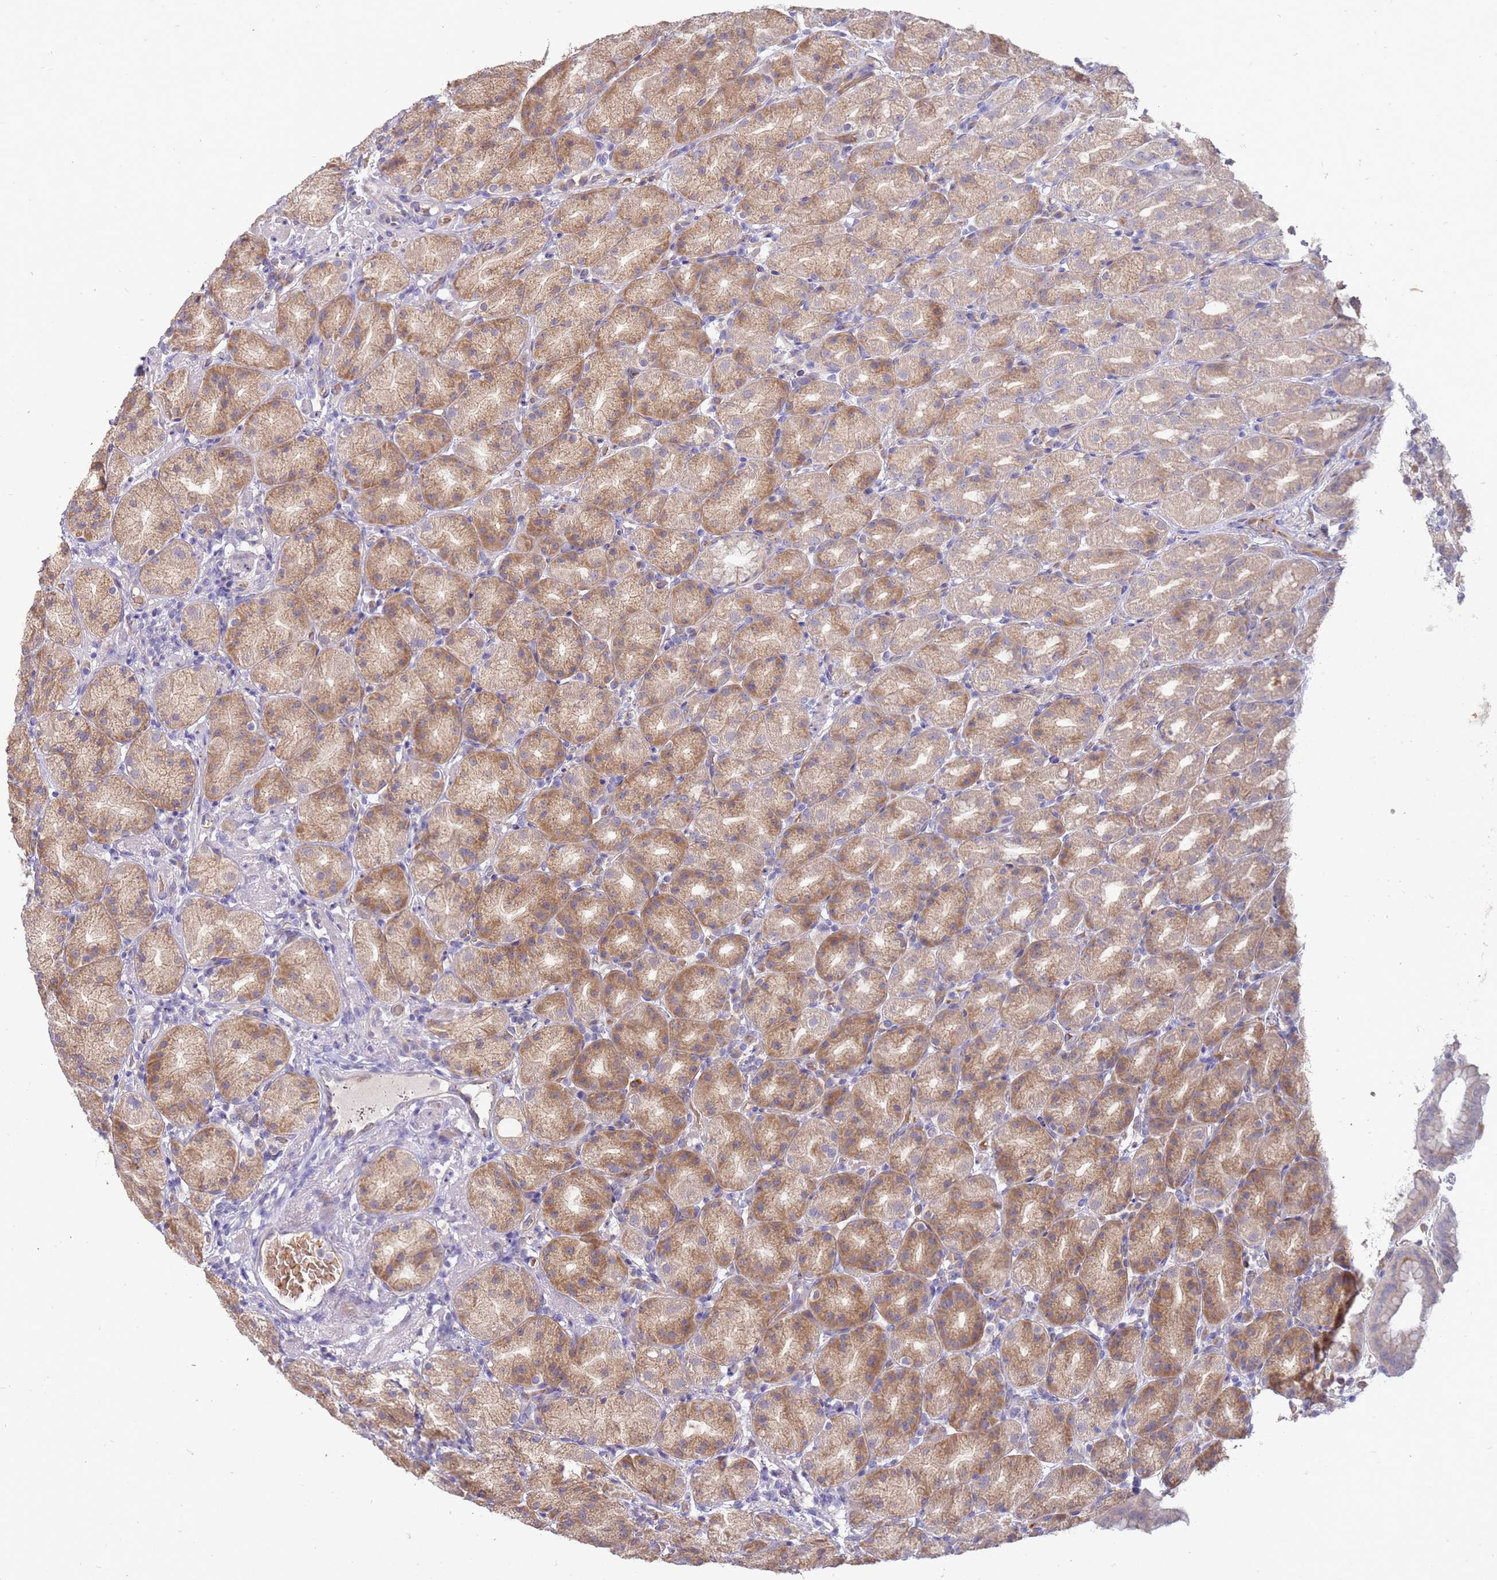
{"staining": {"intensity": "weak", "quantity": ">75%", "location": "cytoplasmic/membranous"}, "tissue": "stomach", "cell_type": "Glandular cells", "image_type": "normal", "snomed": [{"axis": "morphology", "description": "Normal tissue, NOS"}, {"axis": "topography", "description": "Stomach, upper"}, {"axis": "topography", "description": "Stomach"}], "caption": "Protein staining shows weak cytoplasmic/membranous staining in approximately >75% of glandular cells in unremarkable stomach. The staining is performed using DAB (3,3'-diaminobenzidine) brown chromogen to label protein expression. The nuclei are counter-stained blue using hematoxylin.", "gene": "NMUR2", "patient": {"sex": "male", "age": 68}}